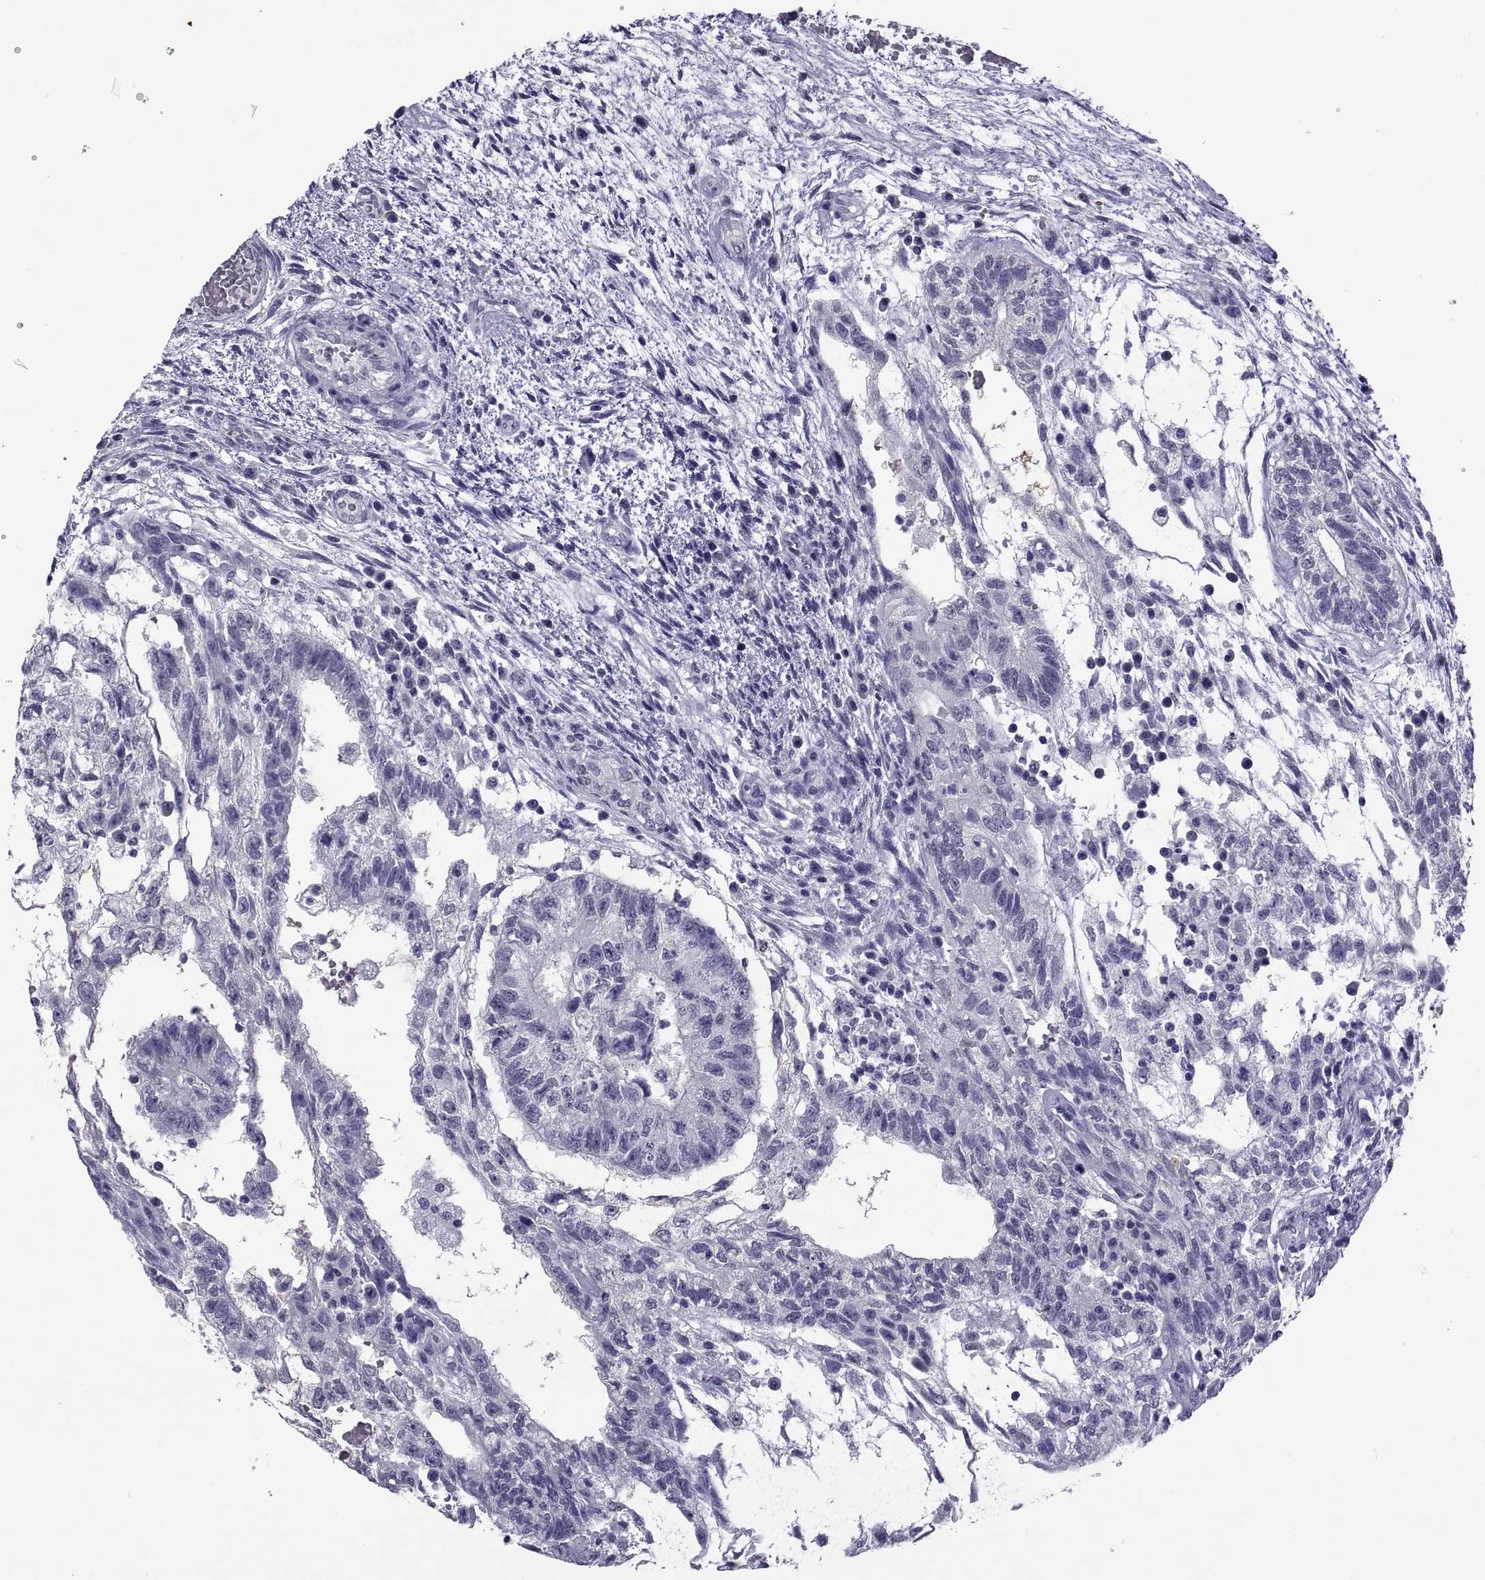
{"staining": {"intensity": "negative", "quantity": "none", "location": "none"}, "tissue": "testis cancer", "cell_type": "Tumor cells", "image_type": "cancer", "snomed": [{"axis": "morphology", "description": "Normal tissue, NOS"}, {"axis": "morphology", "description": "Carcinoma, Embryonal, NOS"}, {"axis": "topography", "description": "Testis"}, {"axis": "topography", "description": "Epididymis"}], "caption": "Tumor cells show no significant staining in embryonal carcinoma (testis).", "gene": "TGFBR3L", "patient": {"sex": "male", "age": 32}}